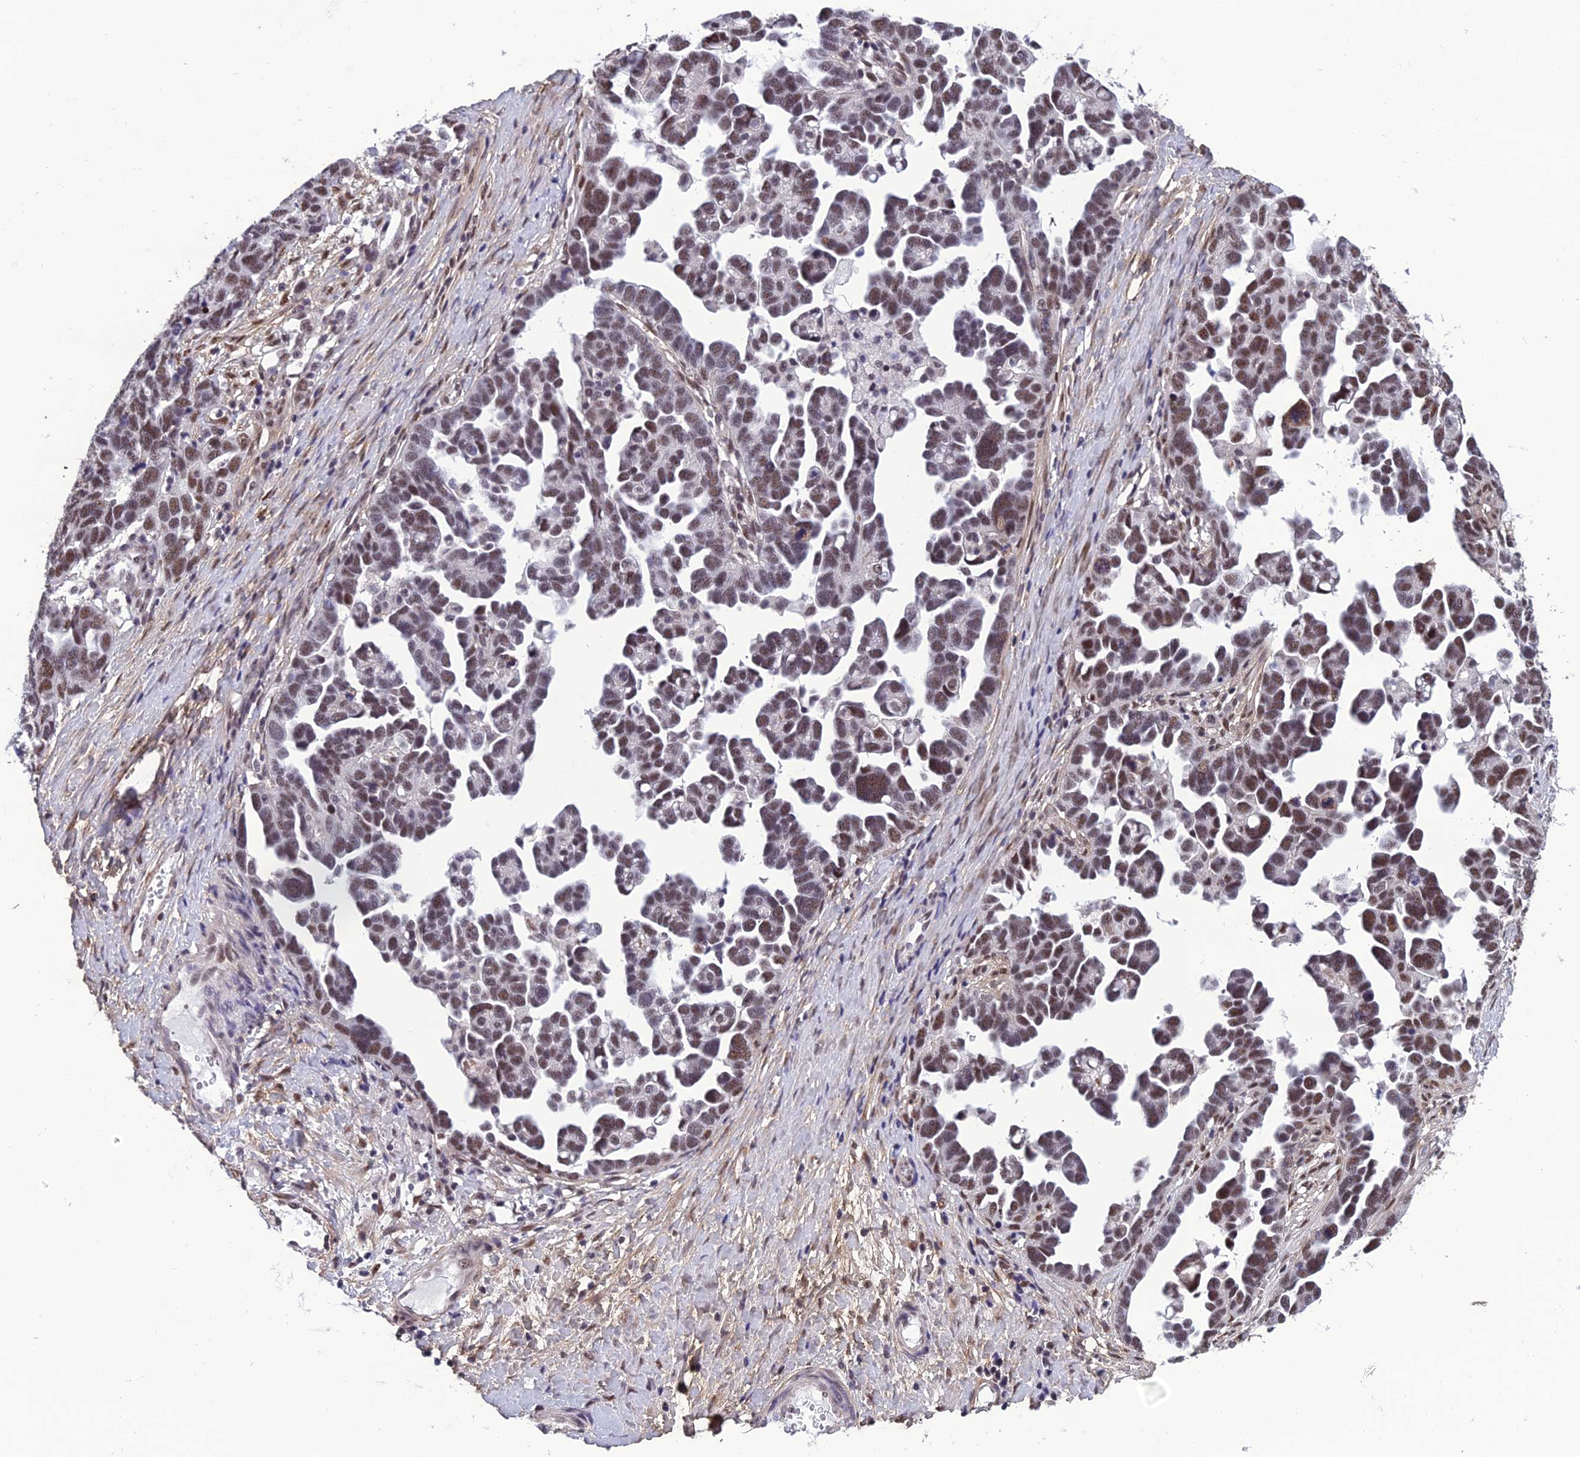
{"staining": {"intensity": "moderate", "quantity": ">75%", "location": "nuclear"}, "tissue": "ovarian cancer", "cell_type": "Tumor cells", "image_type": "cancer", "snomed": [{"axis": "morphology", "description": "Cystadenocarcinoma, serous, NOS"}, {"axis": "topography", "description": "Ovary"}], "caption": "Ovarian cancer stained with a brown dye demonstrates moderate nuclear positive expression in approximately >75% of tumor cells.", "gene": "RSRC1", "patient": {"sex": "female", "age": 54}}